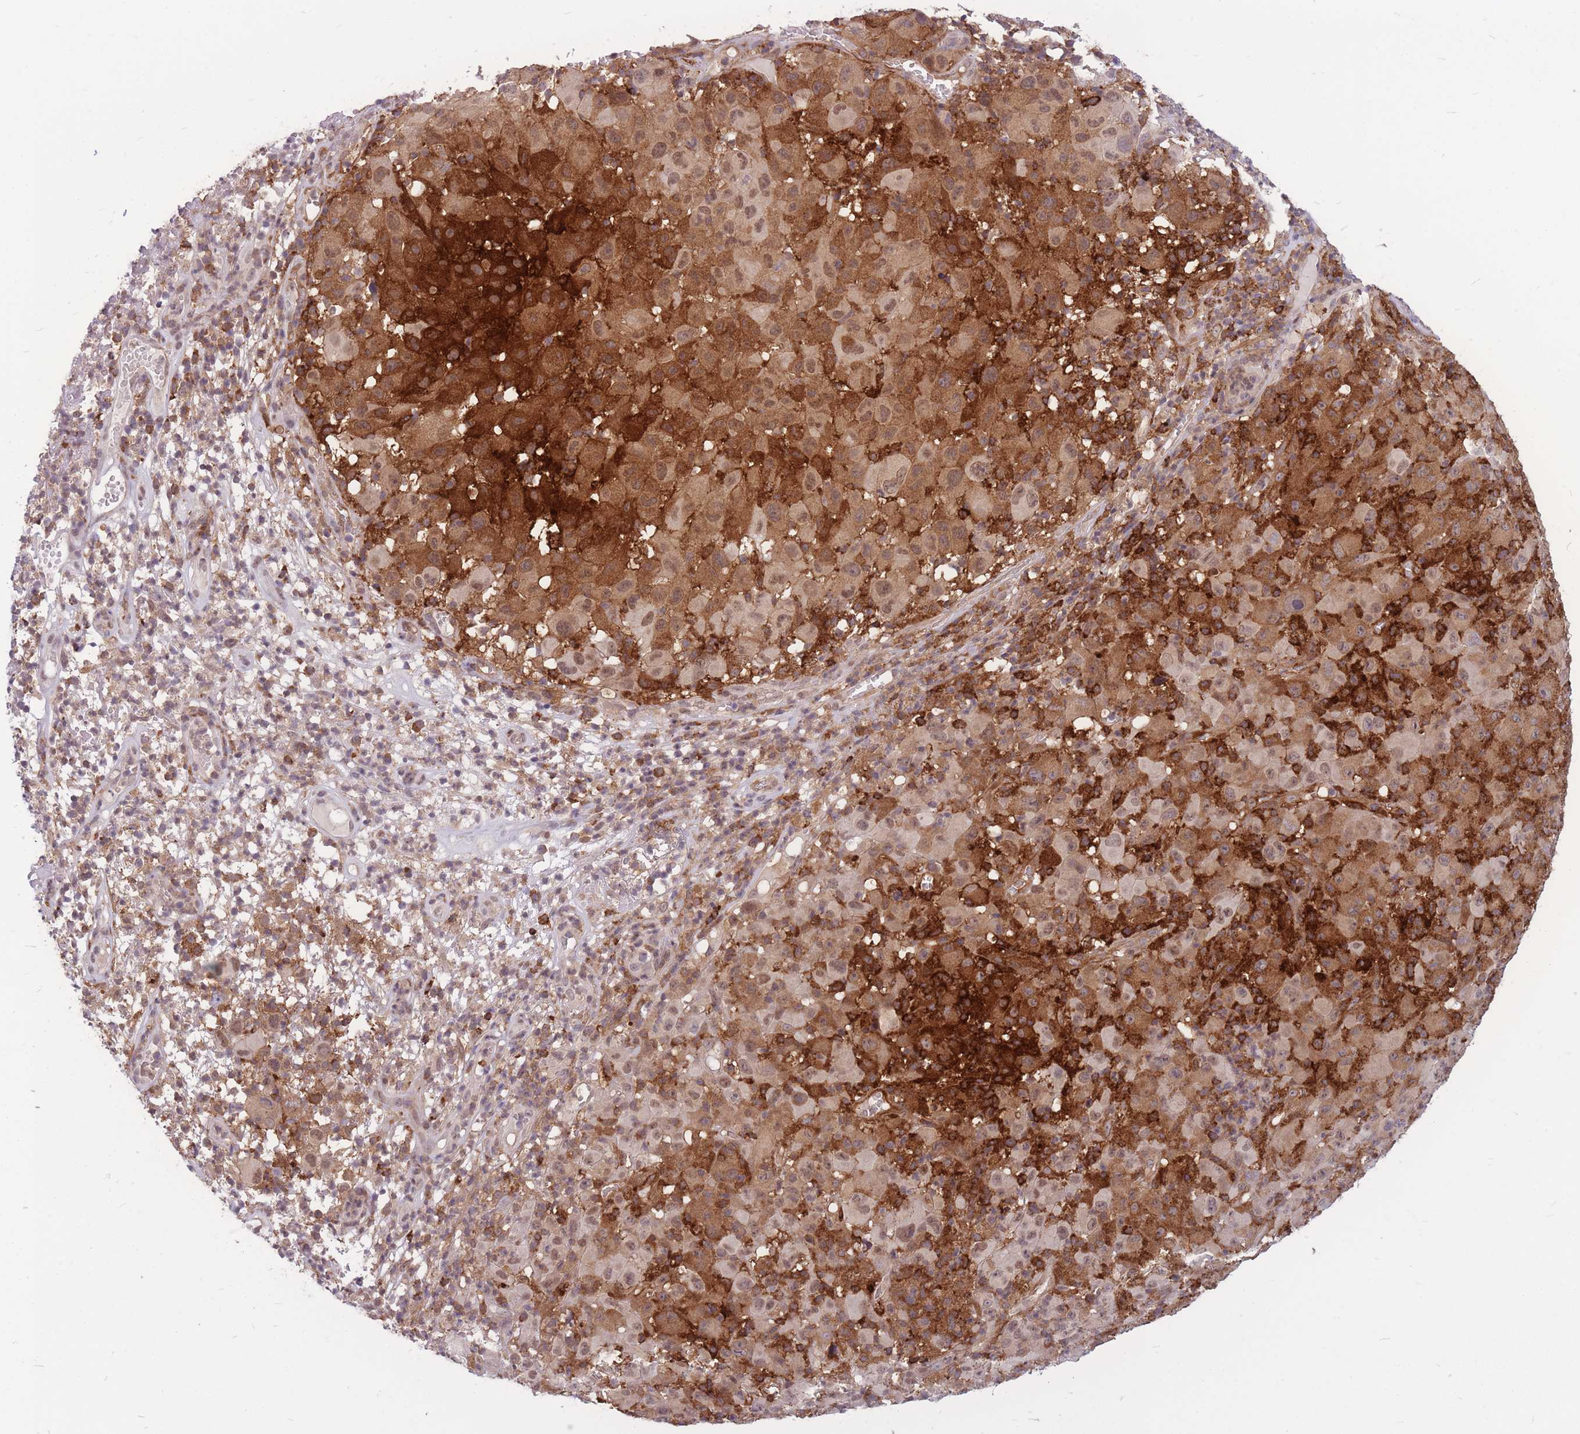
{"staining": {"intensity": "moderate", "quantity": ">75%", "location": "cytoplasmic/membranous,nuclear"}, "tissue": "melanoma", "cell_type": "Tumor cells", "image_type": "cancer", "snomed": [{"axis": "morphology", "description": "Malignant melanoma, NOS"}, {"axis": "topography", "description": "Skin"}], "caption": "A high-resolution histopathology image shows immunohistochemistry staining of melanoma, which displays moderate cytoplasmic/membranous and nuclear staining in approximately >75% of tumor cells. The staining is performed using DAB (3,3'-diaminobenzidine) brown chromogen to label protein expression. The nuclei are counter-stained blue using hematoxylin.", "gene": "TCF20", "patient": {"sex": "male", "age": 73}}